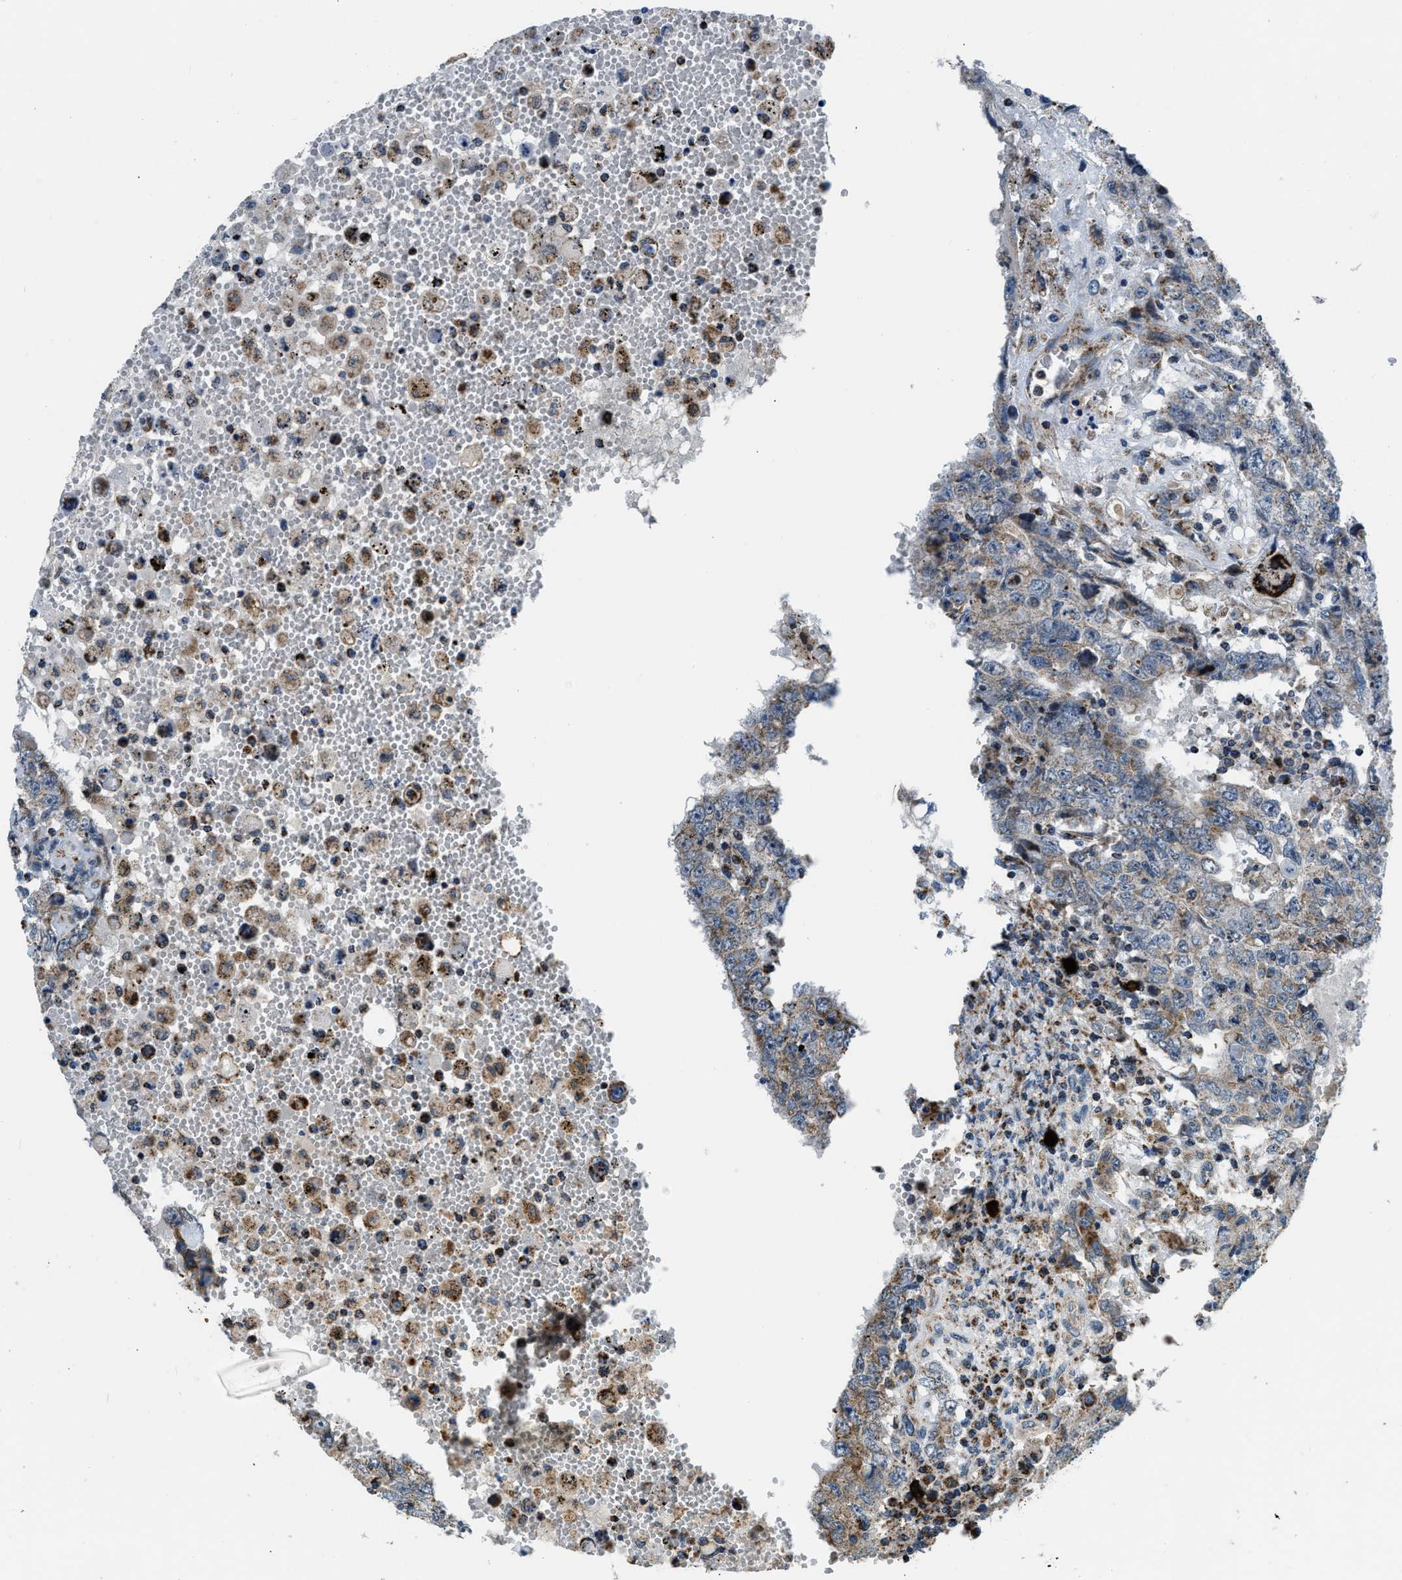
{"staining": {"intensity": "moderate", "quantity": "25%-75%", "location": "cytoplasmic/membranous"}, "tissue": "testis cancer", "cell_type": "Tumor cells", "image_type": "cancer", "snomed": [{"axis": "morphology", "description": "Carcinoma, Embryonal, NOS"}, {"axis": "topography", "description": "Testis"}], "caption": "Testis cancer (embryonal carcinoma) stained with DAB IHC displays medium levels of moderate cytoplasmic/membranous staining in approximately 25%-75% of tumor cells.", "gene": "GSDME", "patient": {"sex": "male", "age": 26}}